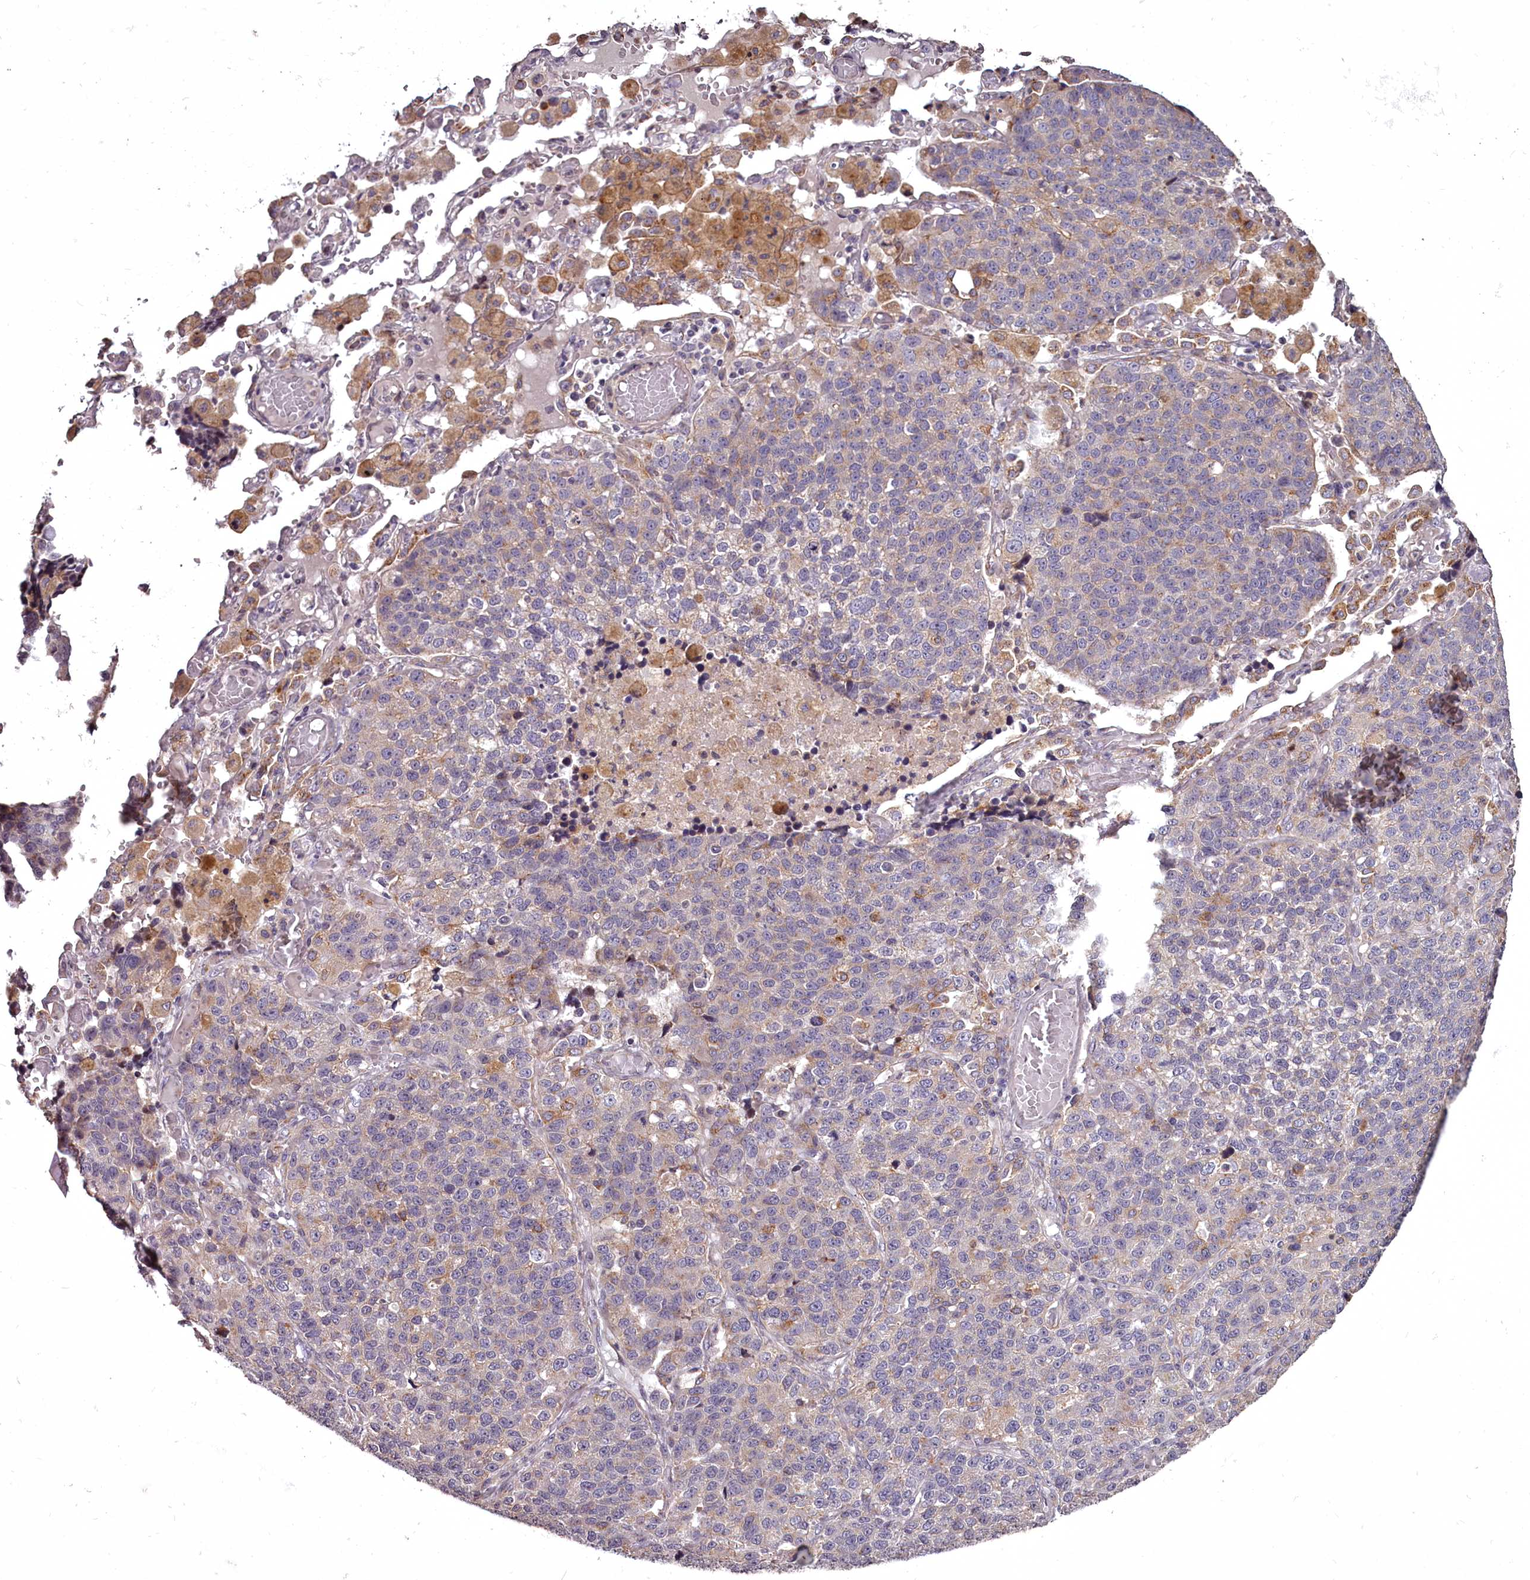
{"staining": {"intensity": "negative", "quantity": "none", "location": "none"}, "tissue": "lung cancer", "cell_type": "Tumor cells", "image_type": "cancer", "snomed": [{"axis": "morphology", "description": "Adenocarcinoma, NOS"}, {"axis": "topography", "description": "Lung"}], "caption": "This is an immunohistochemistry (IHC) histopathology image of human lung adenocarcinoma. There is no staining in tumor cells.", "gene": "STX6", "patient": {"sex": "male", "age": 49}}